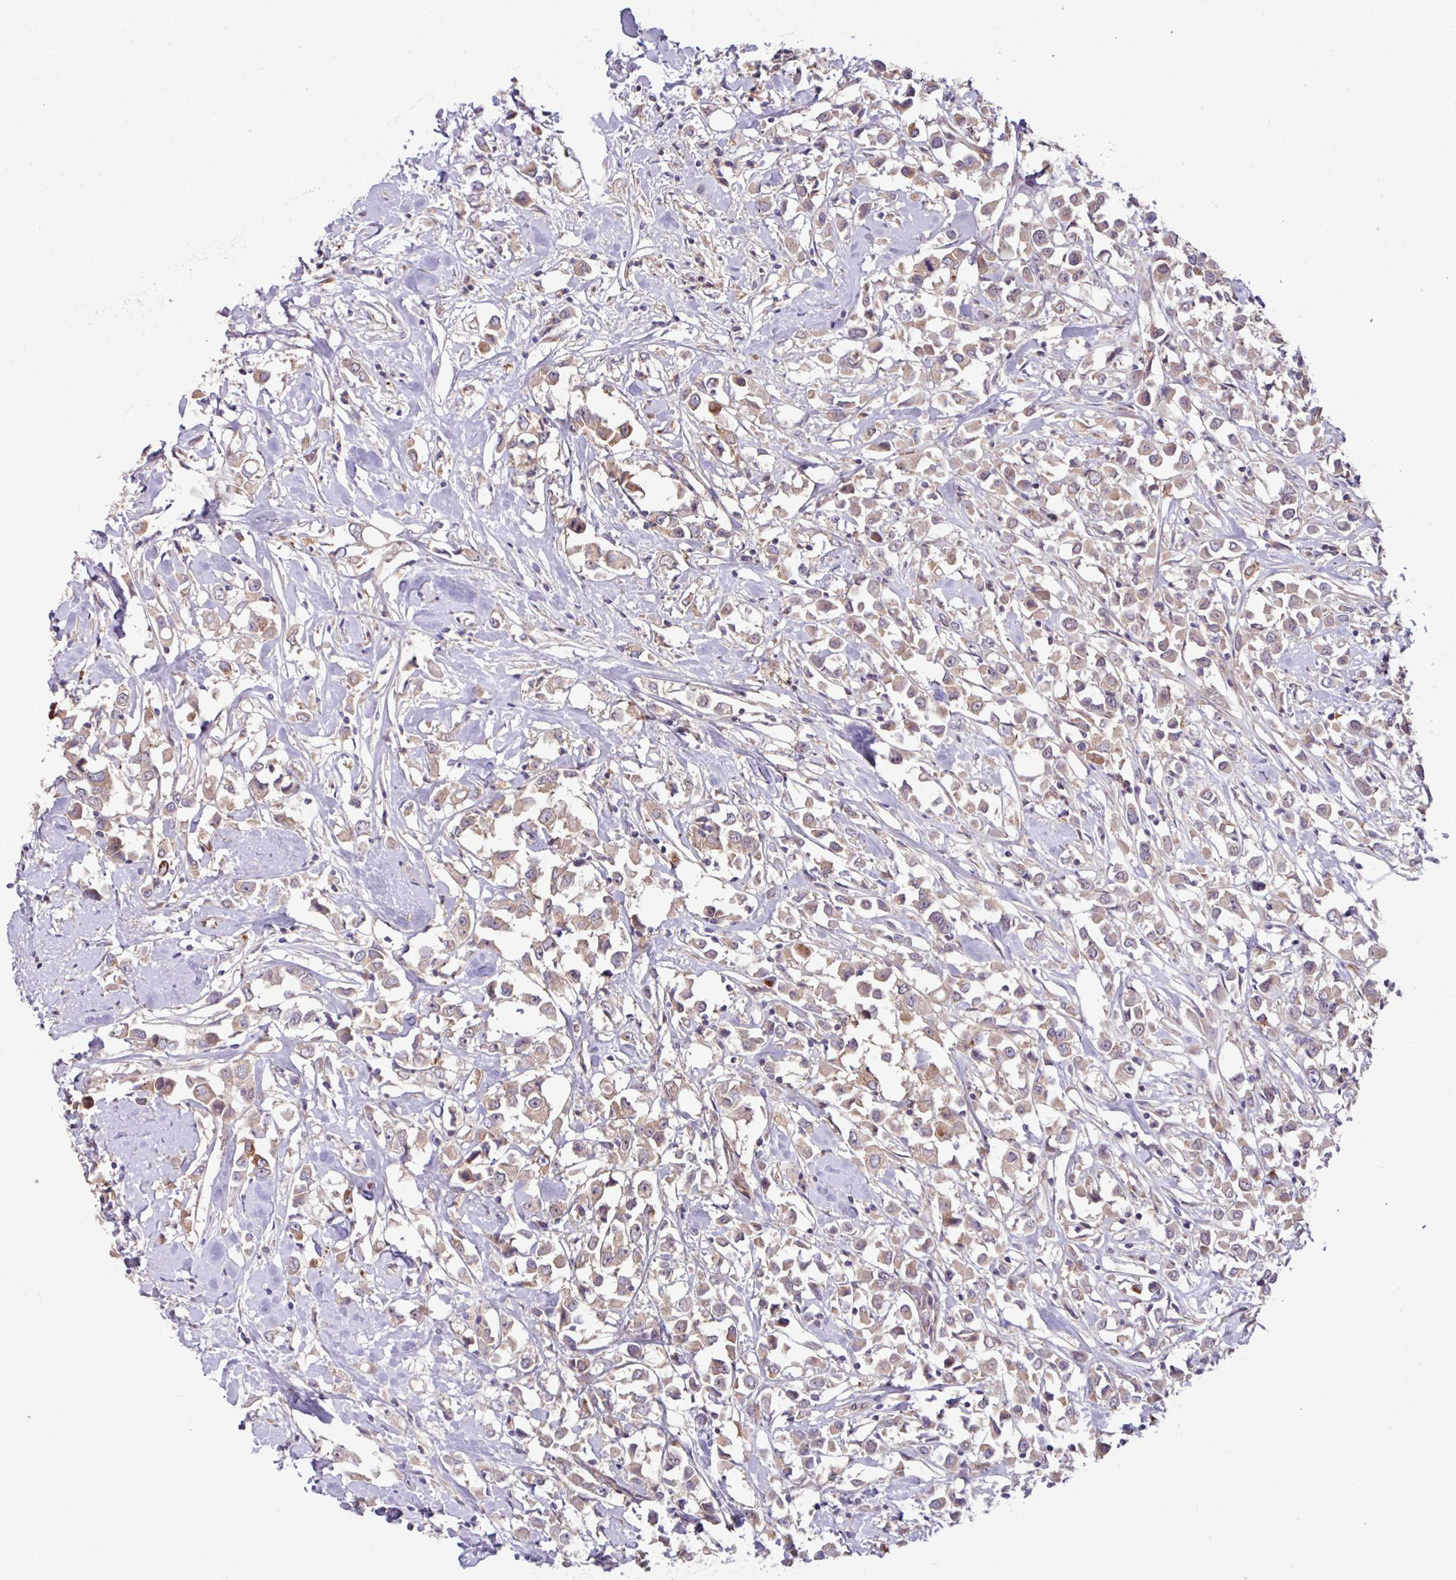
{"staining": {"intensity": "strong", "quantity": "25%-75%", "location": "cytoplasmic/membranous"}, "tissue": "breast cancer", "cell_type": "Tumor cells", "image_type": "cancer", "snomed": [{"axis": "morphology", "description": "Duct carcinoma"}, {"axis": "topography", "description": "Breast"}], "caption": "Immunohistochemistry (IHC) (DAB (3,3'-diaminobenzidine)) staining of breast cancer reveals strong cytoplasmic/membranous protein staining in approximately 25%-75% of tumor cells. Using DAB (3,3'-diaminobenzidine) (brown) and hematoxylin (blue) stains, captured at high magnification using brightfield microscopy.", "gene": "LSM12", "patient": {"sex": "female", "age": 61}}